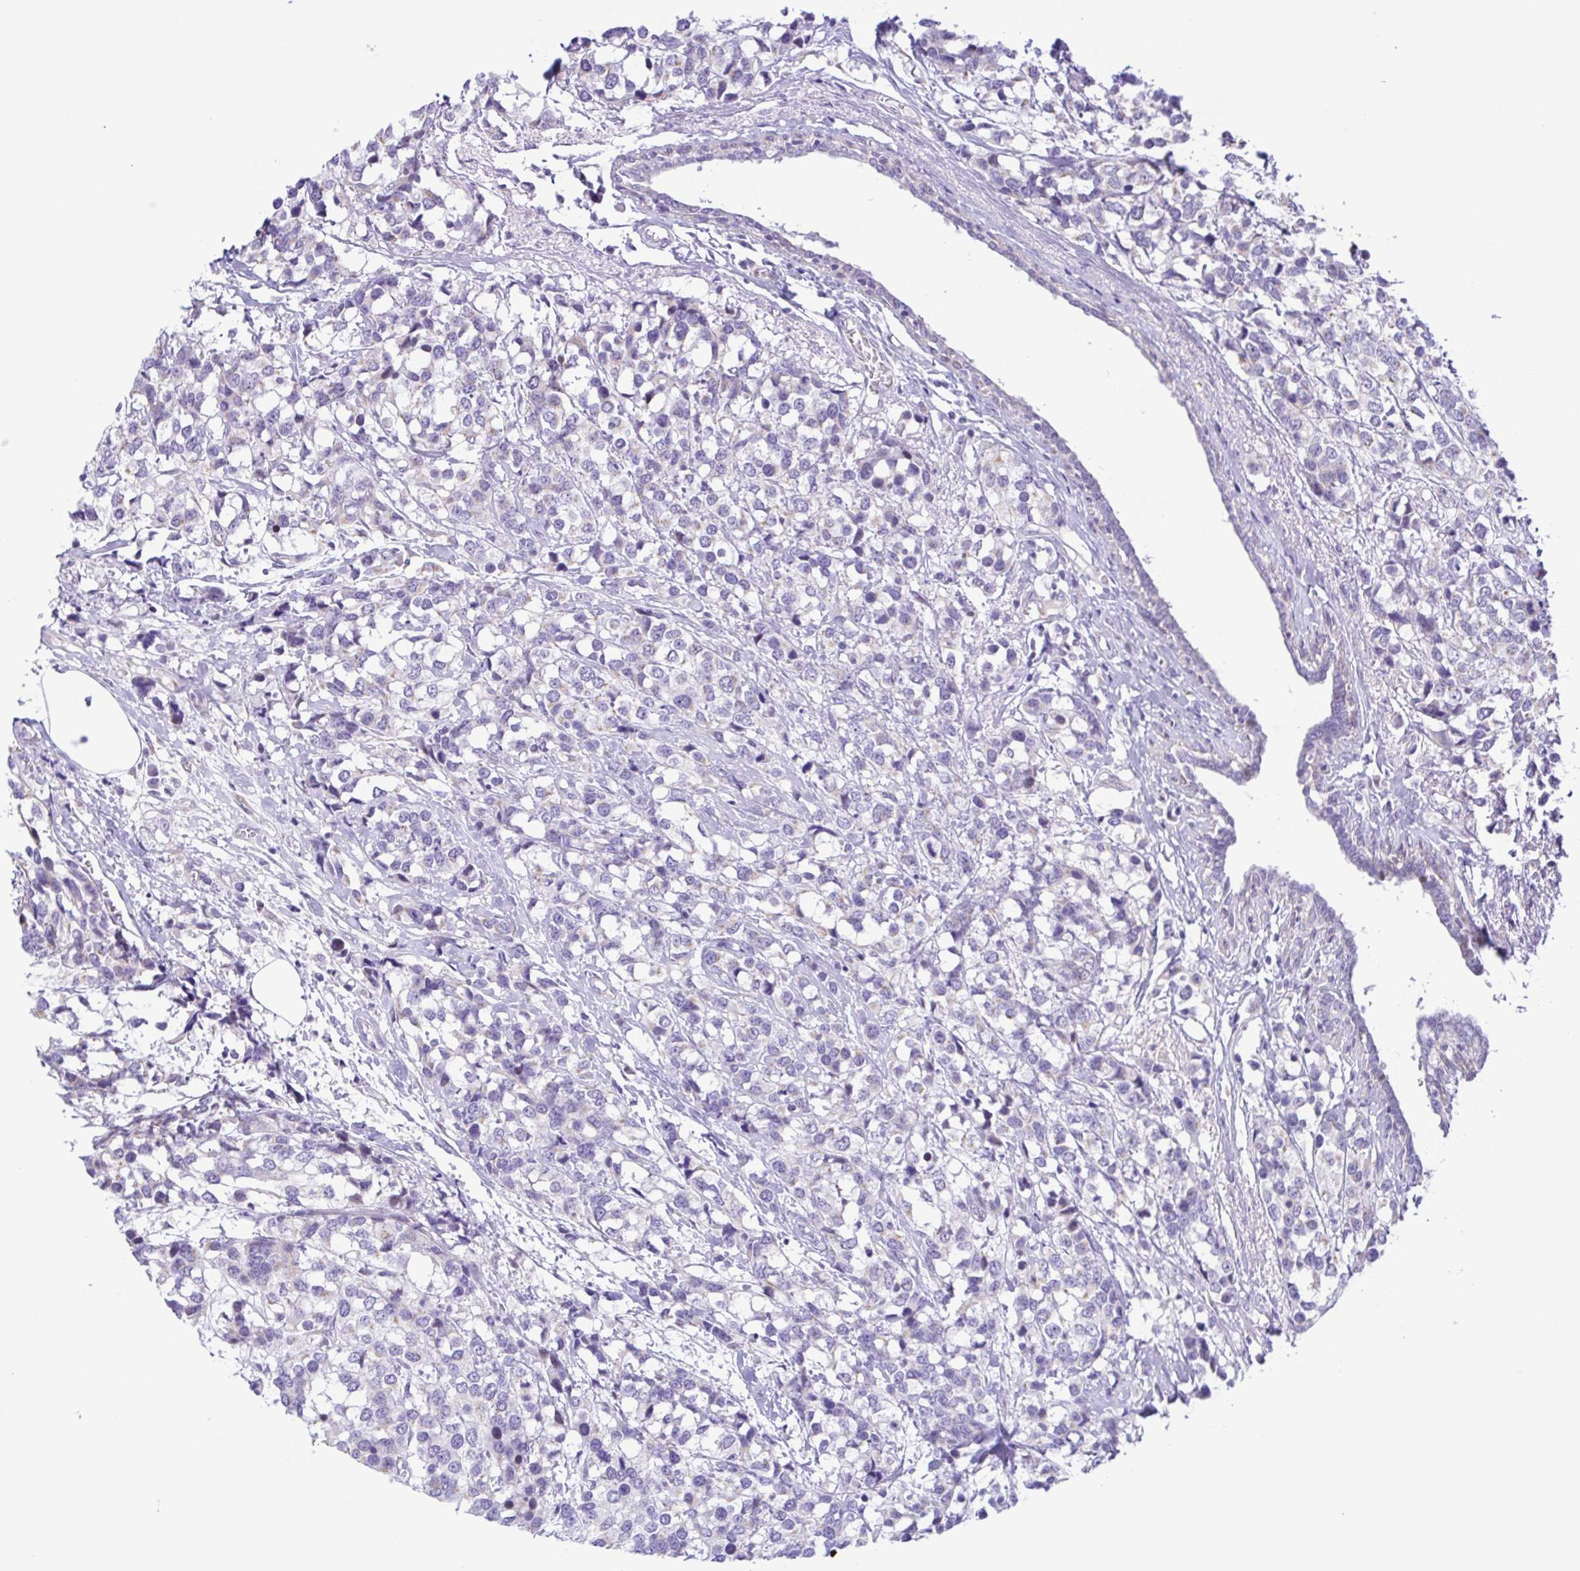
{"staining": {"intensity": "negative", "quantity": "none", "location": "none"}, "tissue": "breast cancer", "cell_type": "Tumor cells", "image_type": "cancer", "snomed": [{"axis": "morphology", "description": "Lobular carcinoma"}, {"axis": "topography", "description": "Breast"}], "caption": "Immunohistochemistry of breast cancer reveals no staining in tumor cells.", "gene": "TGM3", "patient": {"sex": "female", "age": 59}}